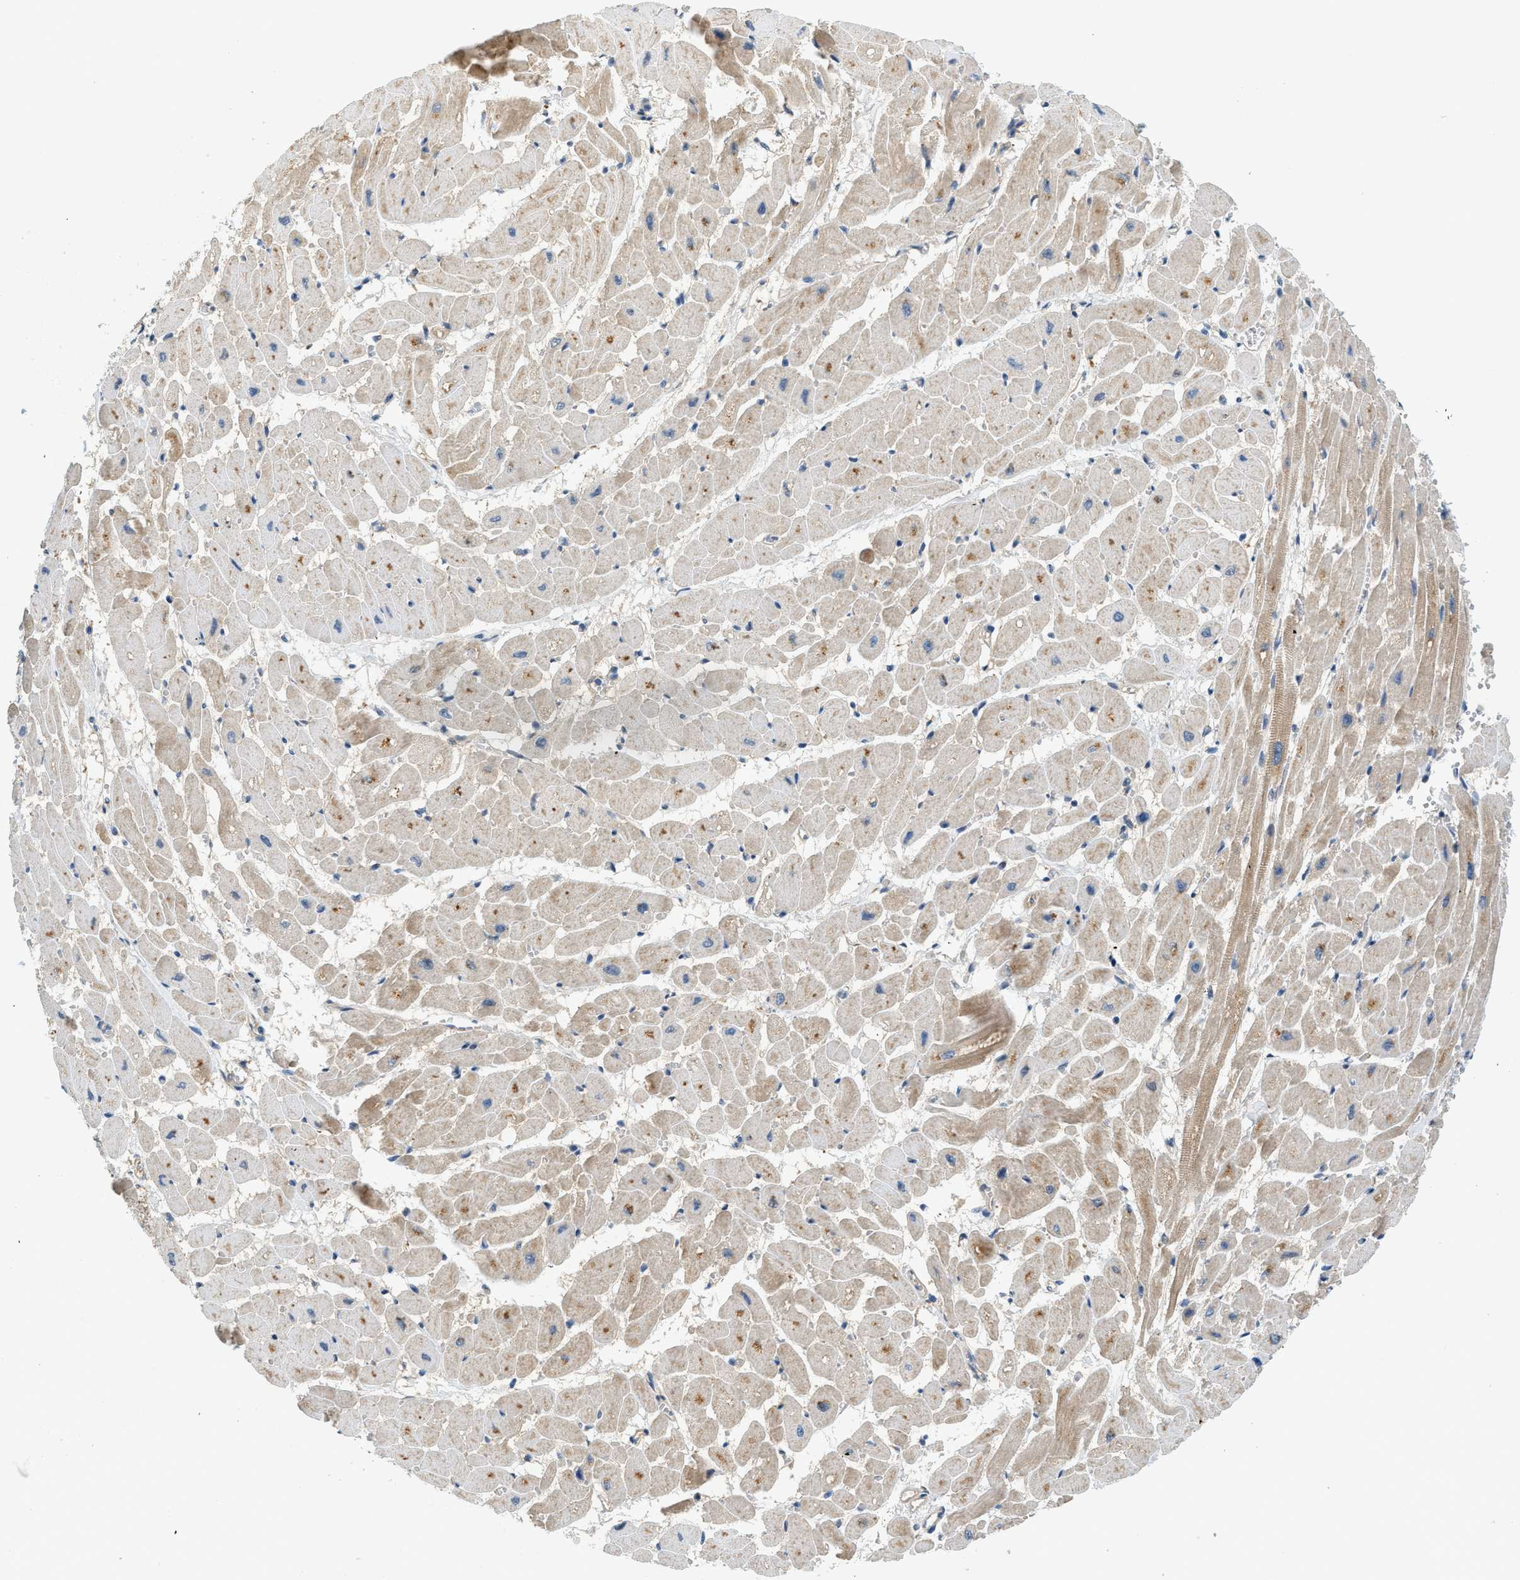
{"staining": {"intensity": "moderate", "quantity": "<25%", "location": "cytoplasmic/membranous"}, "tissue": "heart muscle", "cell_type": "Cardiomyocytes", "image_type": "normal", "snomed": [{"axis": "morphology", "description": "Normal tissue, NOS"}, {"axis": "topography", "description": "Heart"}], "caption": "Protein analysis of unremarkable heart muscle shows moderate cytoplasmic/membranous expression in approximately <25% of cardiomyocytes.", "gene": "KCNK1", "patient": {"sex": "male", "age": 45}}